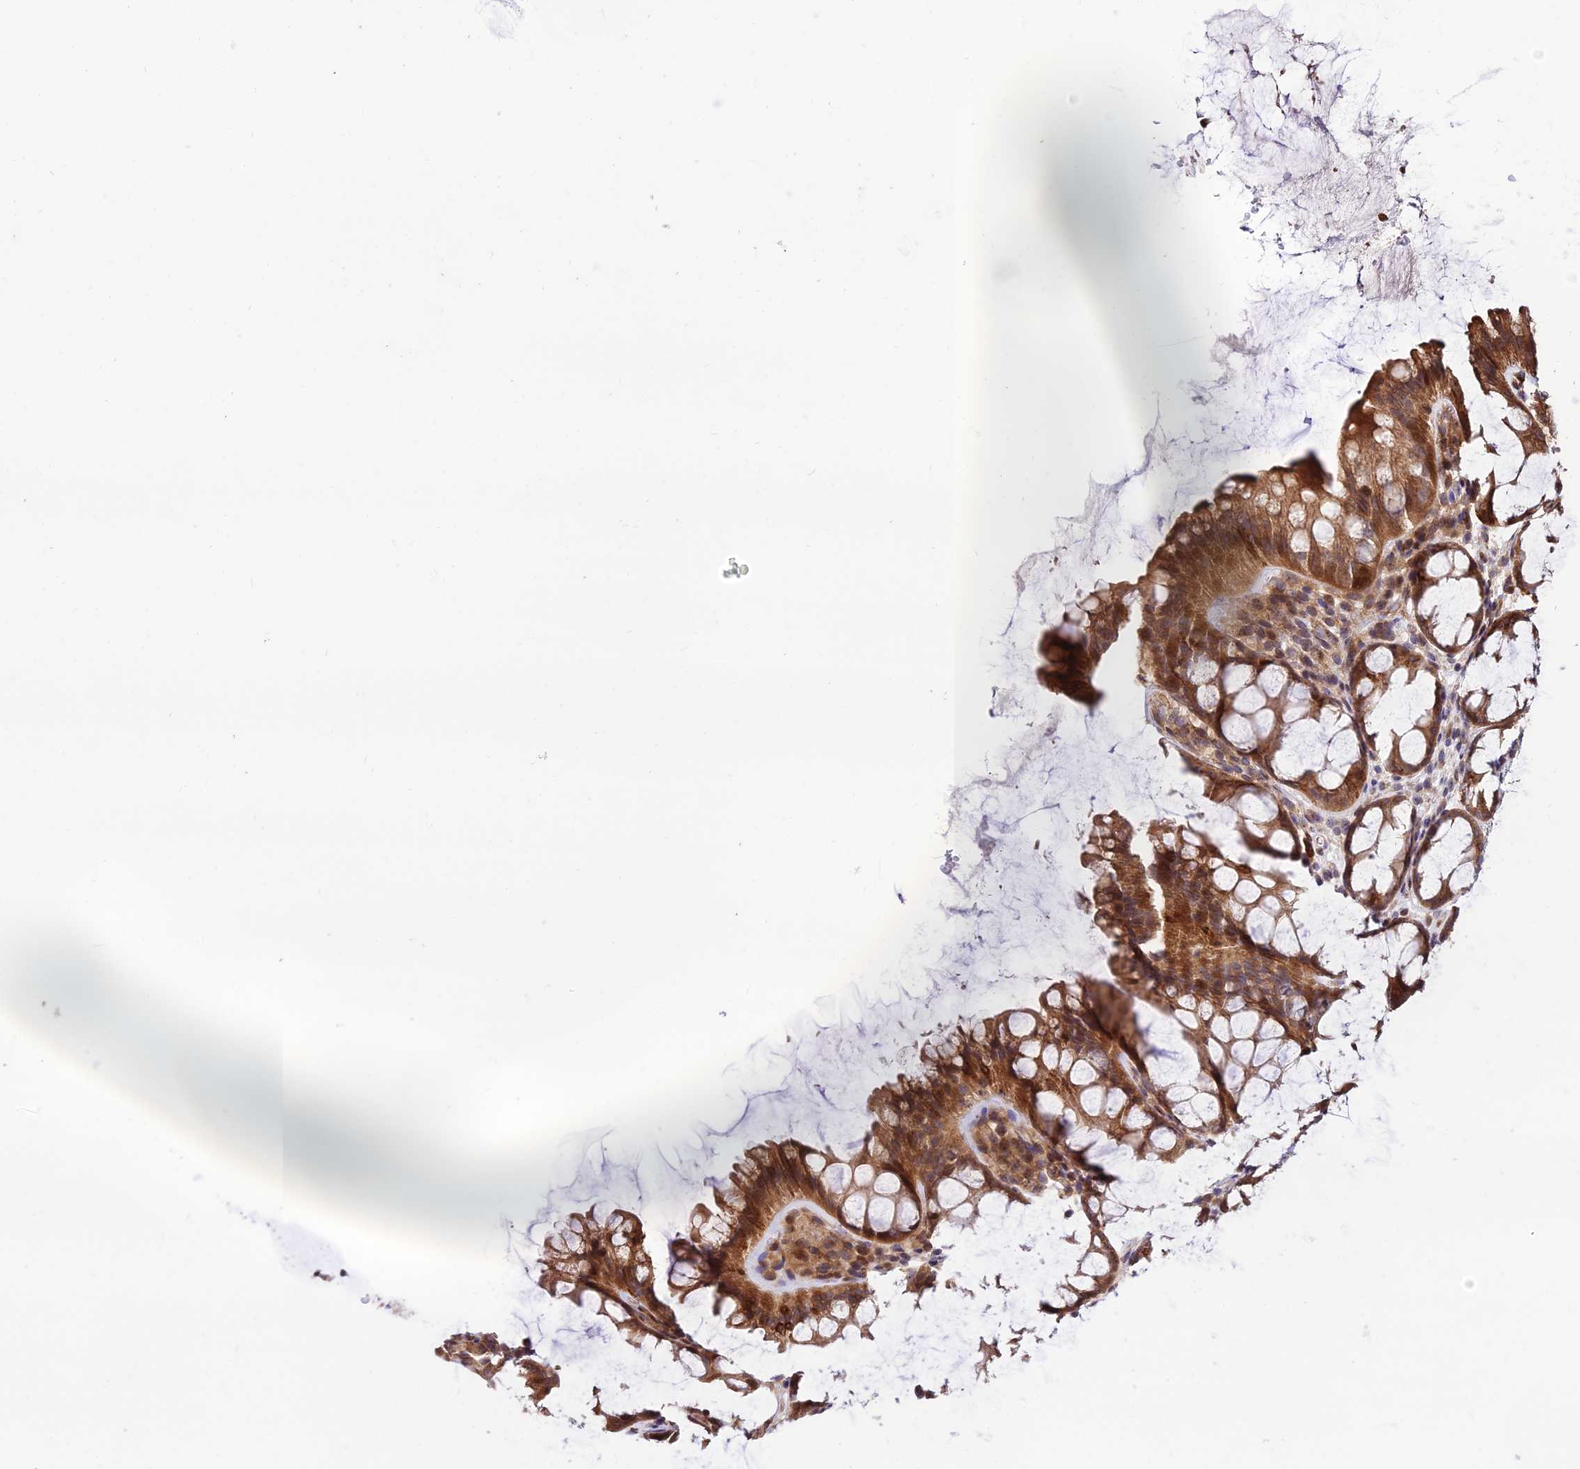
{"staining": {"intensity": "moderate", "quantity": ">75%", "location": "cytoplasmic/membranous,nuclear"}, "tissue": "colon", "cell_type": "Endothelial cells", "image_type": "normal", "snomed": [{"axis": "morphology", "description": "Normal tissue, NOS"}, {"axis": "topography", "description": "Colon"}], "caption": "Colon stained for a protein (brown) shows moderate cytoplasmic/membranous,nuclear positive expression in about >75% of endothelial cells.", "gene": "SMG6", "patient": {"sex": "female", "age": 82}}